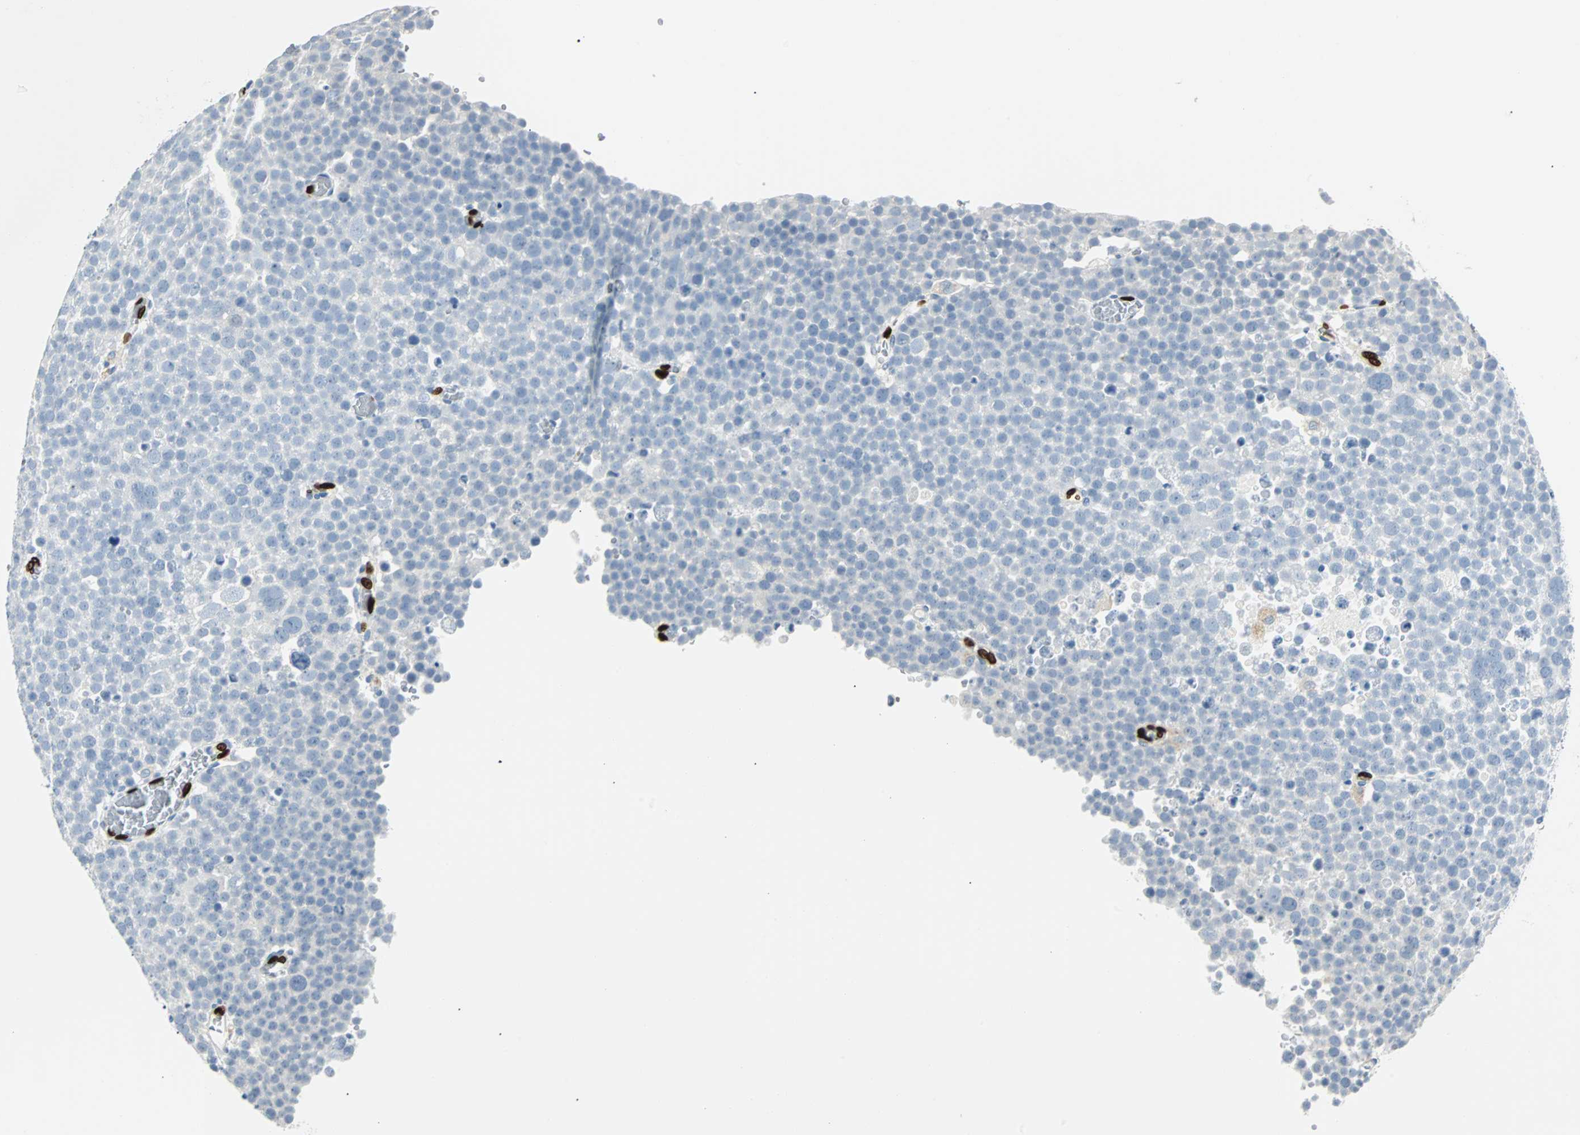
{"staining": {"intensity": "negative", "quantity": "none", "location": "none"}, "tissue": "testis cancer", "cell_type": "Tumor cells", "image_type": "cancer", "snomed": [{"axis": "morphology", "description": "Seminoma, NOS"}, {"axis": "topography", "description": "Testis"}], "caption": "A high-resolution histopathology image shows immunohistochemistry (IHC) staining of testis cancer, which shows no significant staining in tumor cells.", "gene": "IL33", "patient": {"sex": "male", "age": 71}}